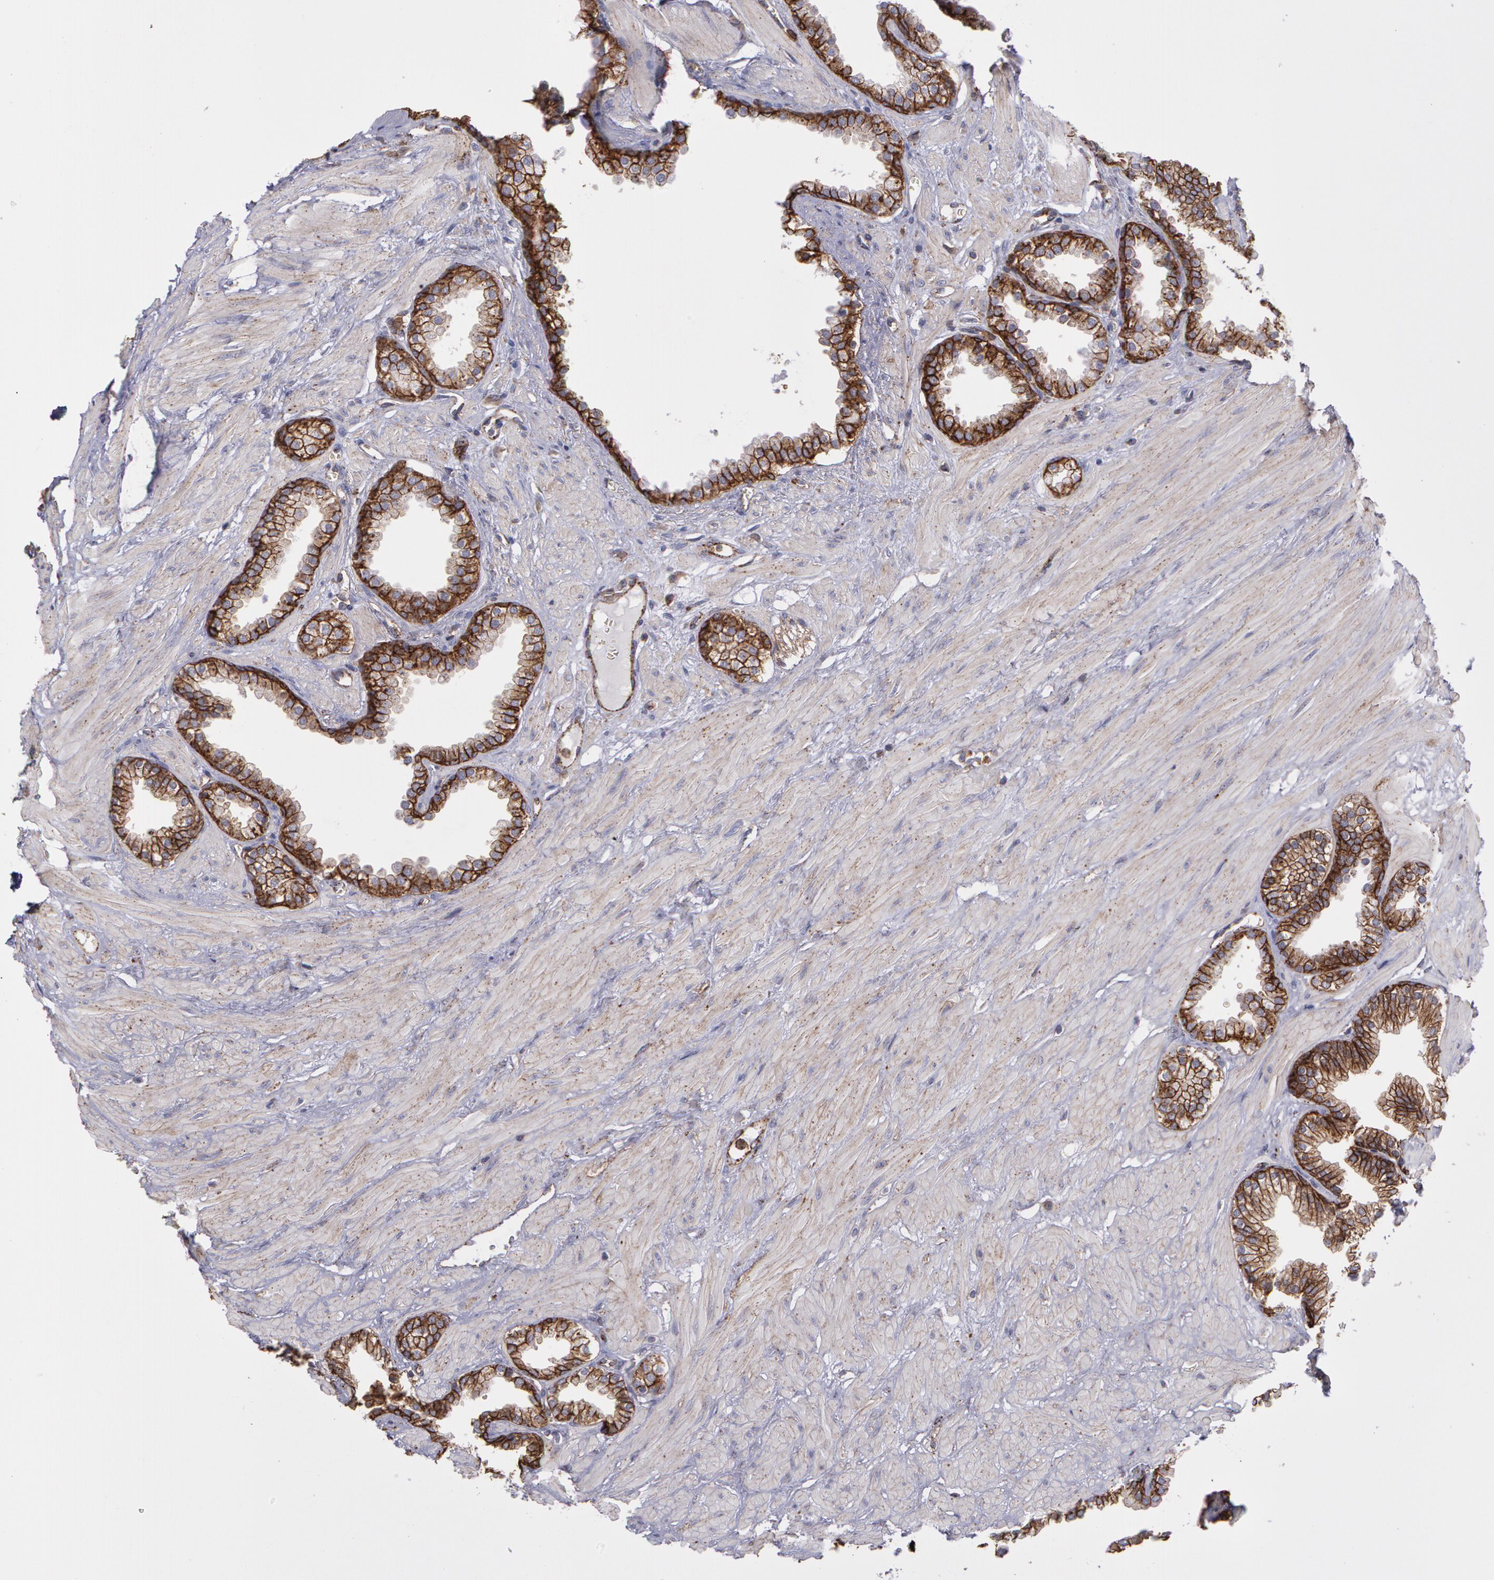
{"staining": {"intensity": "strong", "quantity": ">75%", "location": "cytoplasmic/membranous"}, "tissue": "prostate", "cell_type": "Glandular cells", "image_type": "normal", "snomed": [{"axis": "morphology", "description": "Normal tissue, NOS"}, {"axis": "topography", "description": "Prostate"}], "caption": "The micrograph exhibits staining of normal prostate, revealing strong cytoplasmic/membranous protein positivity (brown color) within glandular cells. The protein is stained brown, and the nuclei are stained in blue (DAB (3,3'-diaminobenzidine) IHC with brightfield microscopy, high magnification).", "gene": "FLOT2", "patient": {"sex": "male", "age": 64}}